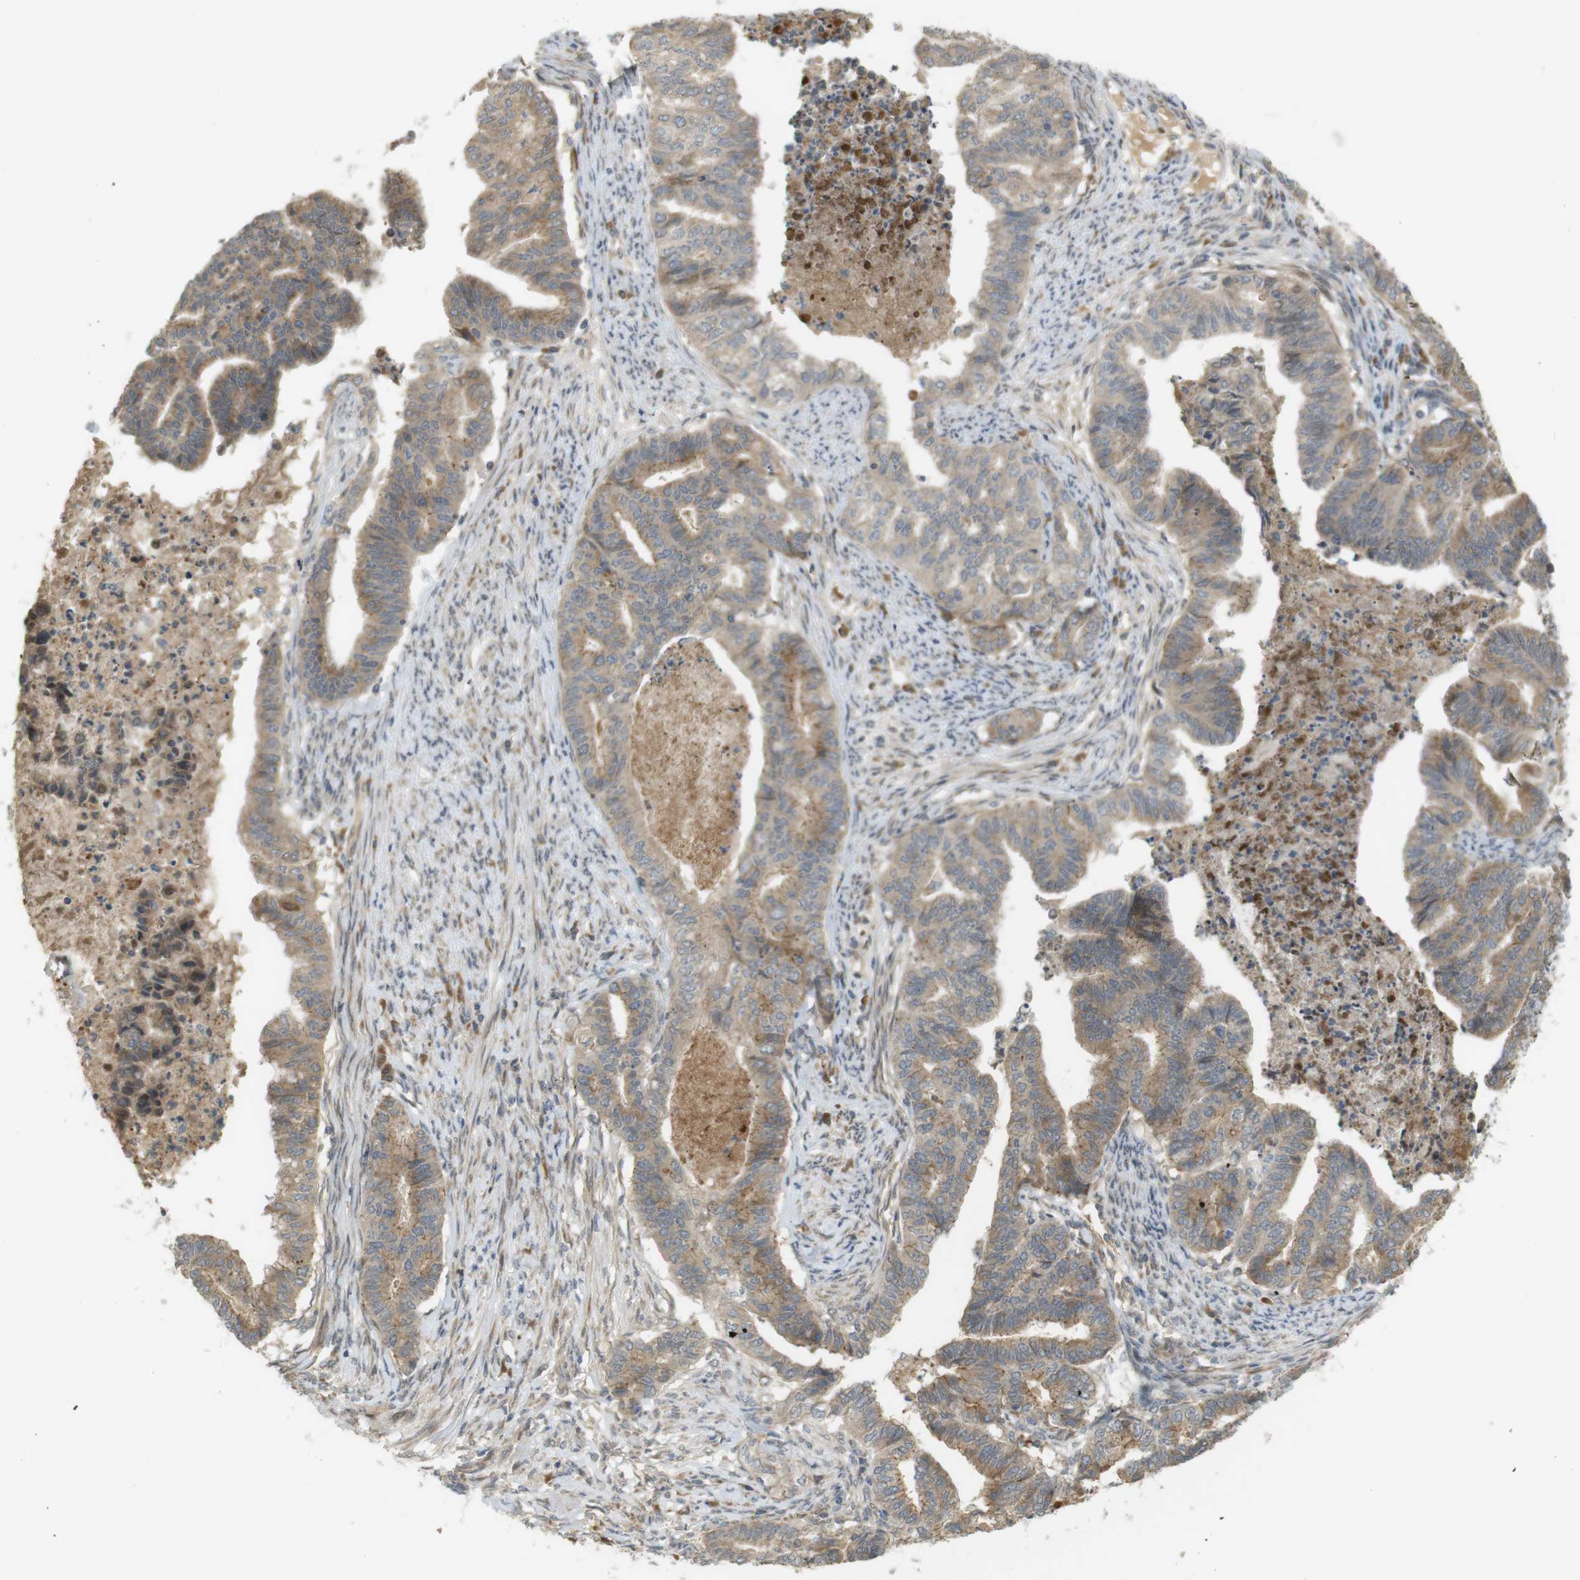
{"staining": {"intensity": "weak", "quantity": ">75%", "location": "cytoplasmic/membranous"}, "tissue": "endometrial cancer", "cell_type": "Tumor cells", "image_type": "cancer", "snomed": [{"axis": "morphology", "description": "Adenocarcinoma, NOS"}, {"axis": "topography", "description": "Endometrium"}], "caption": "Immunohistochemistry histopathology image of neoplastic tissue: endometrial adenocarcinoma stained using IHC reveals low levels of weak protein expression localized specifically in the cytoplasmic/membranous of tumor cells, appearing as a cytoplasmic/membranous brown color.", "gene": "CLRN3", "patient": {"sex": "female", "age": 79}}